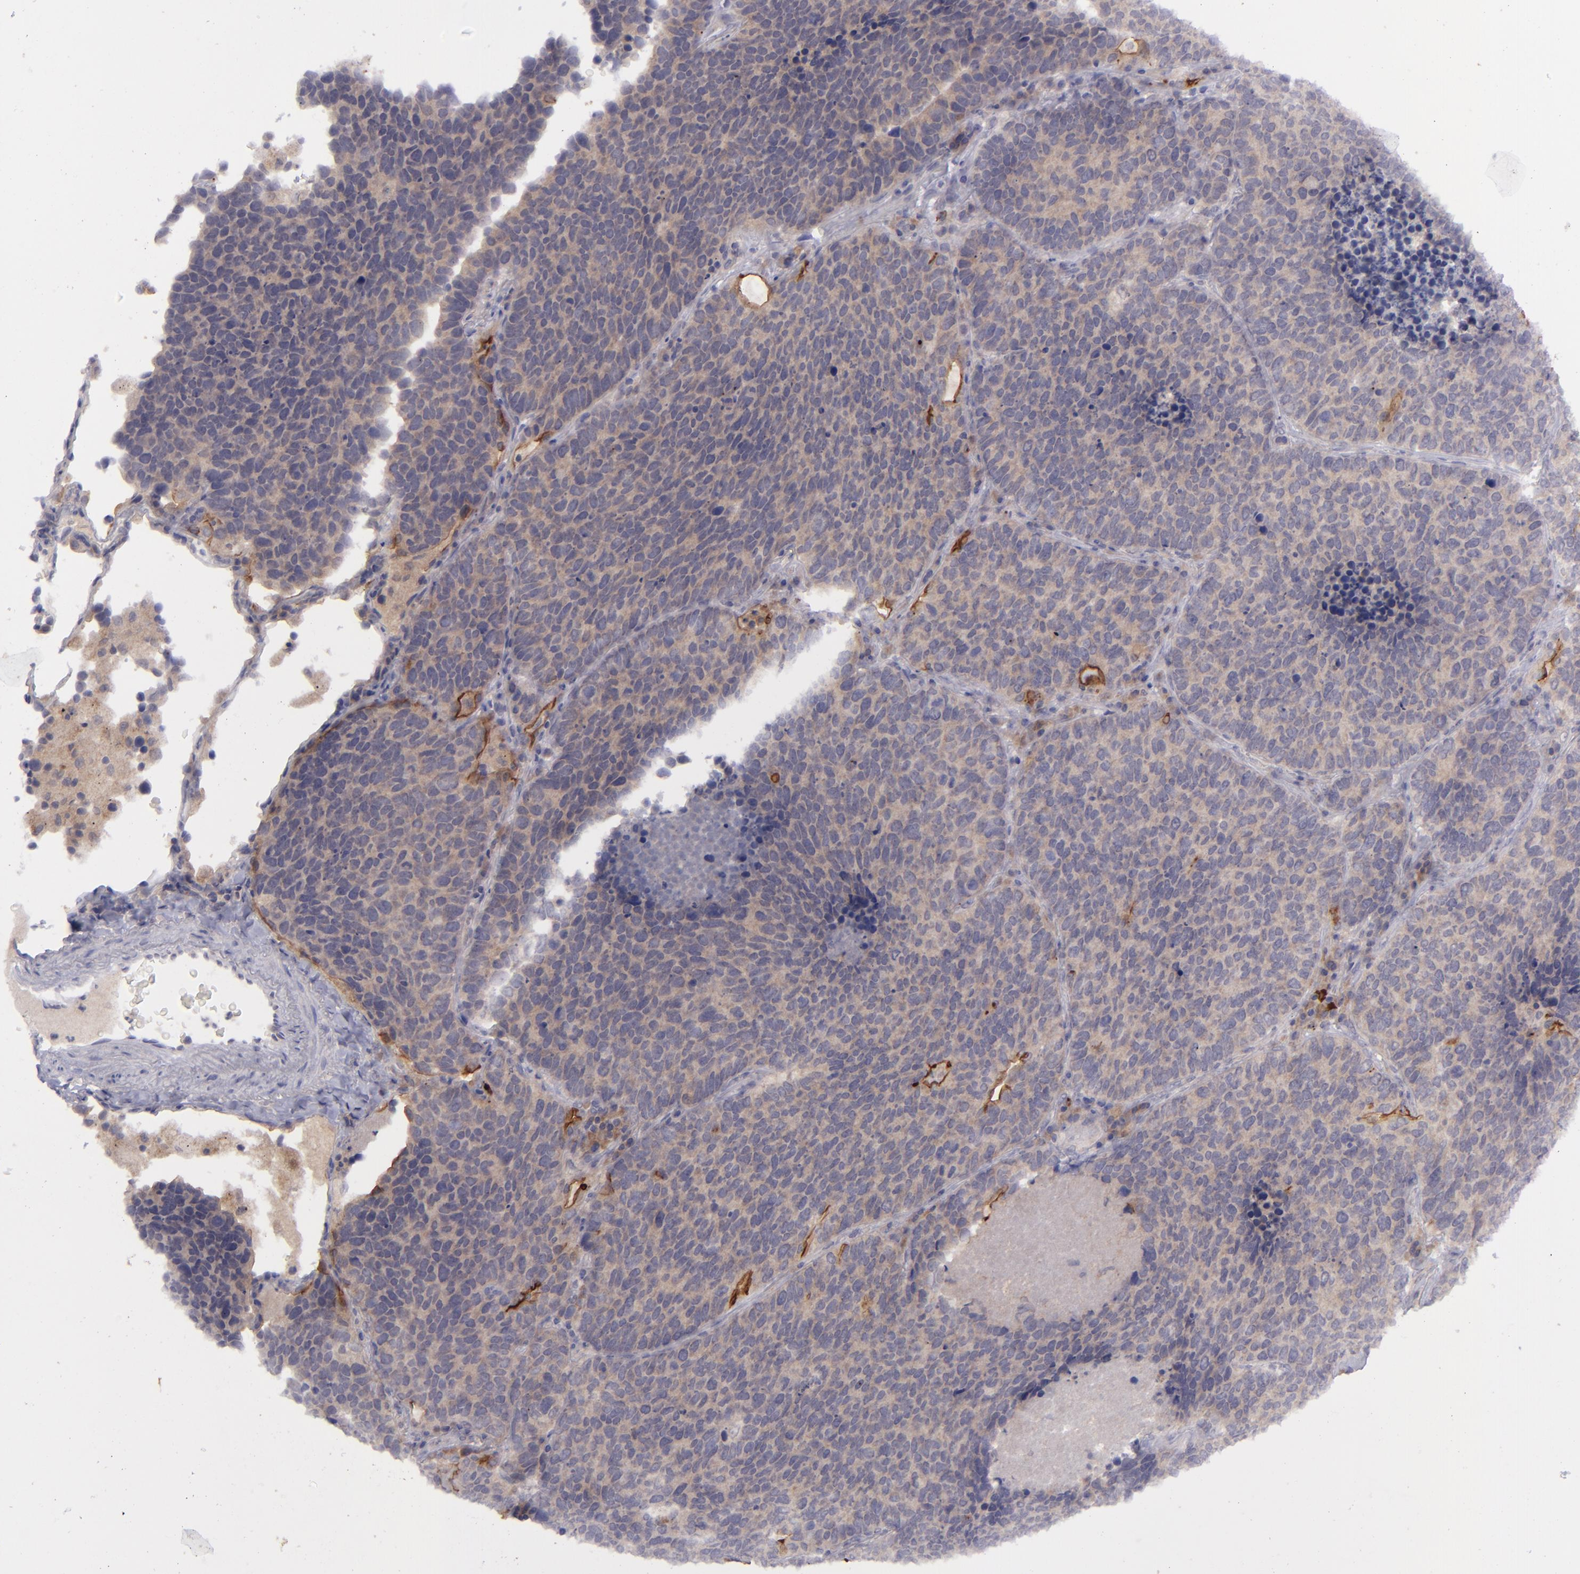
{"staining": {"intensity": "weak", "quantity": ">75%", "location": "cytoplasmic/membranous"}, "tissue": "lung cancer", "cell_type": "Tumor cells", "image_type": "cancer", "snomed": [{"axis": "morphology", "description": "Neoplasm, malignant, NOS"}, {"axis": "topography", "description": "Lung"}], "caption": "Tumor cells demonstrate weak cytoplasmic/membranous expression in about >75% of cells in lung malignant neoplasm.", "gene": "EVPL", "patient": {"sex": "female", "age": 75}}